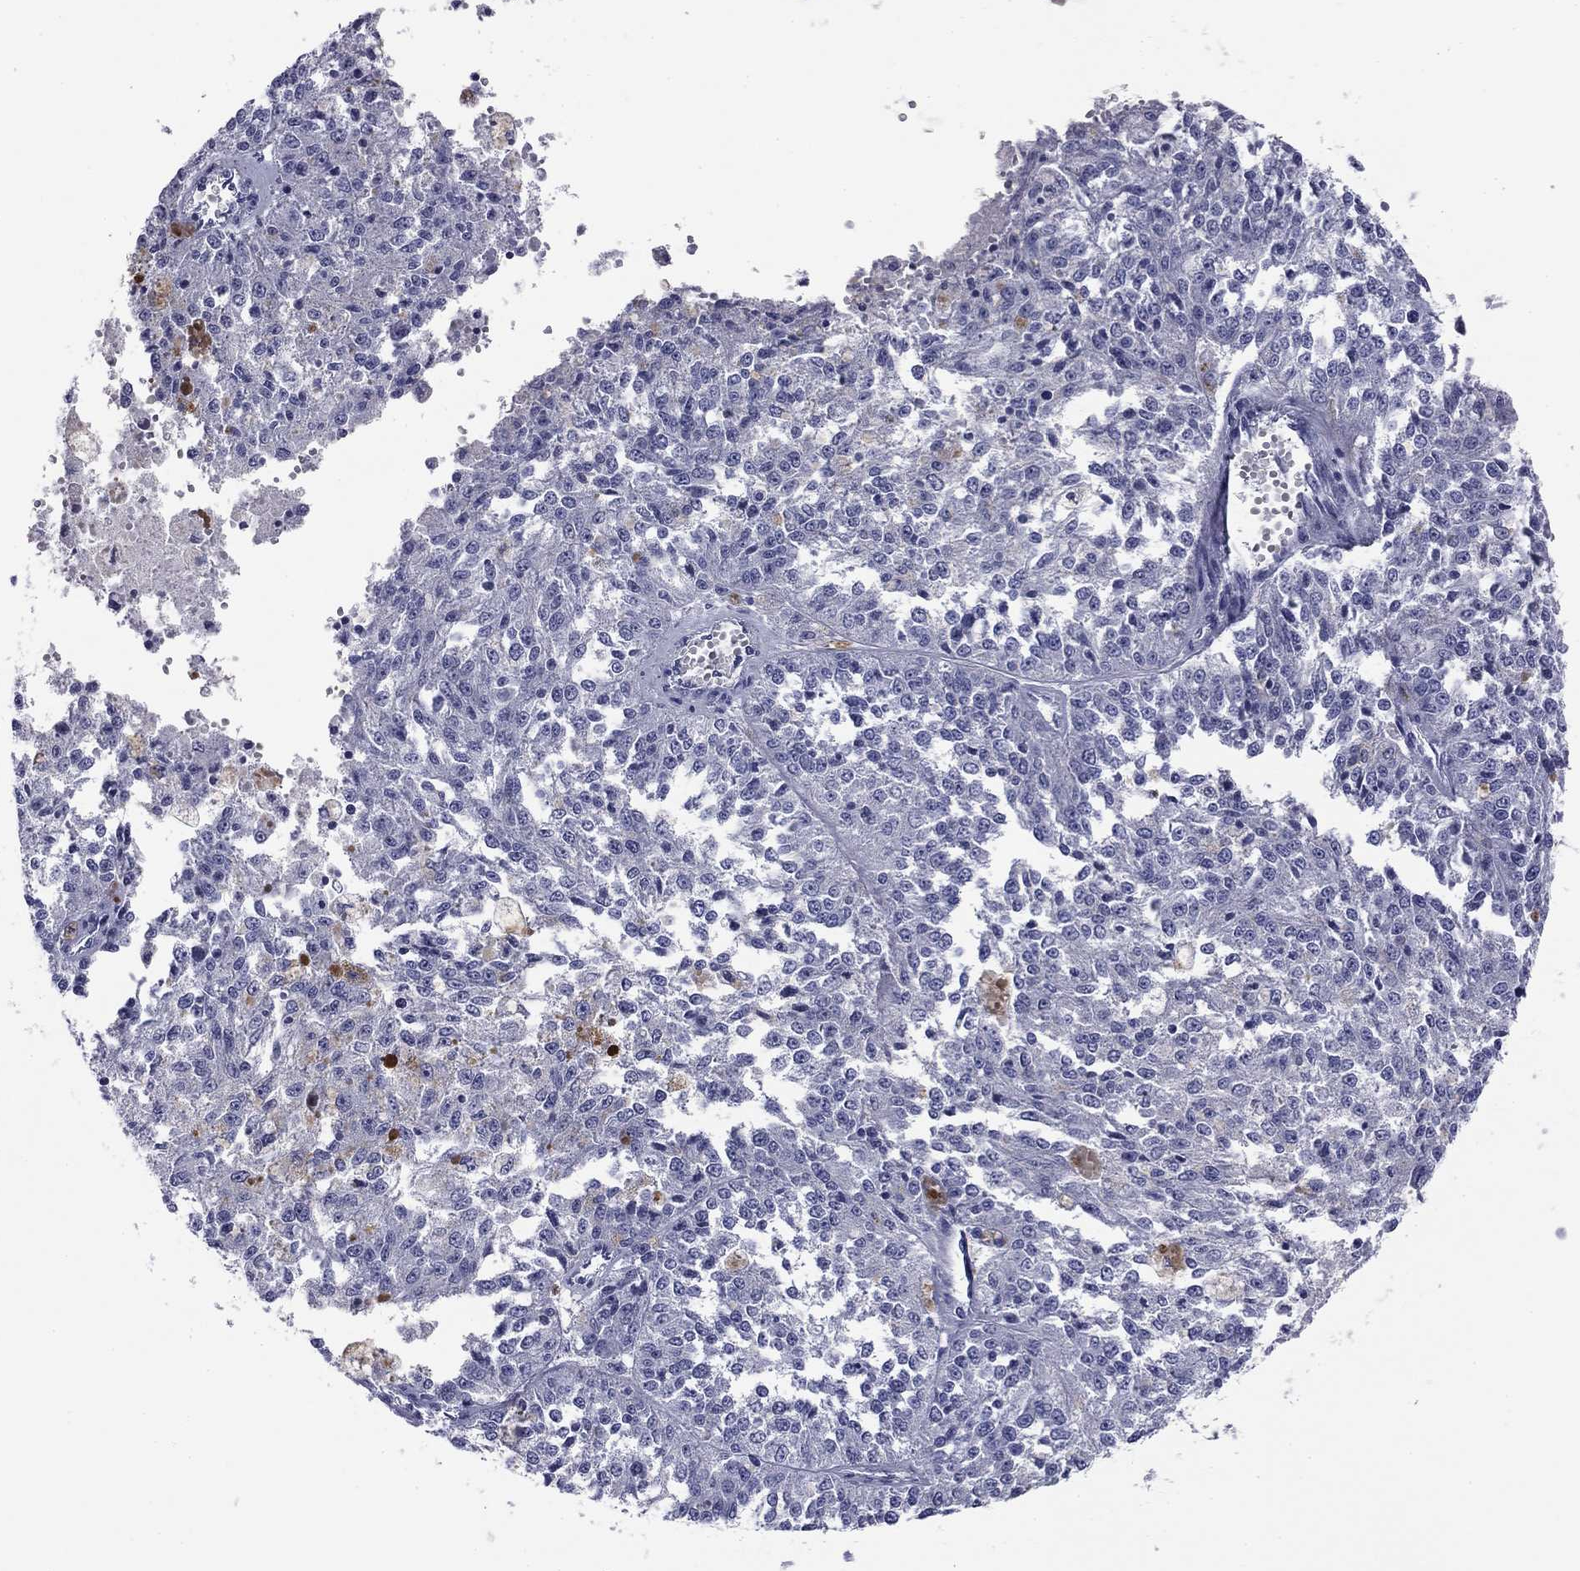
{"staining": {"intensity": "negative", "quantity": "none", "location": "none"}, "tissue": "melanoma", "cell_type": "Tumor cells", "image_type": "cancer", "snomed": [{"axis": "morphology", "description": "Malignant melanoma, Metastatic site"}, {"axis": "topography", "description": "Lymph node"}], "caption": "The IHC micrograph has no significant staining in tumor cells of malignant melanoma (metastatic site) tissue.", "gene": "ABCC2", "patient": {"sex": "female", "age": 64}}